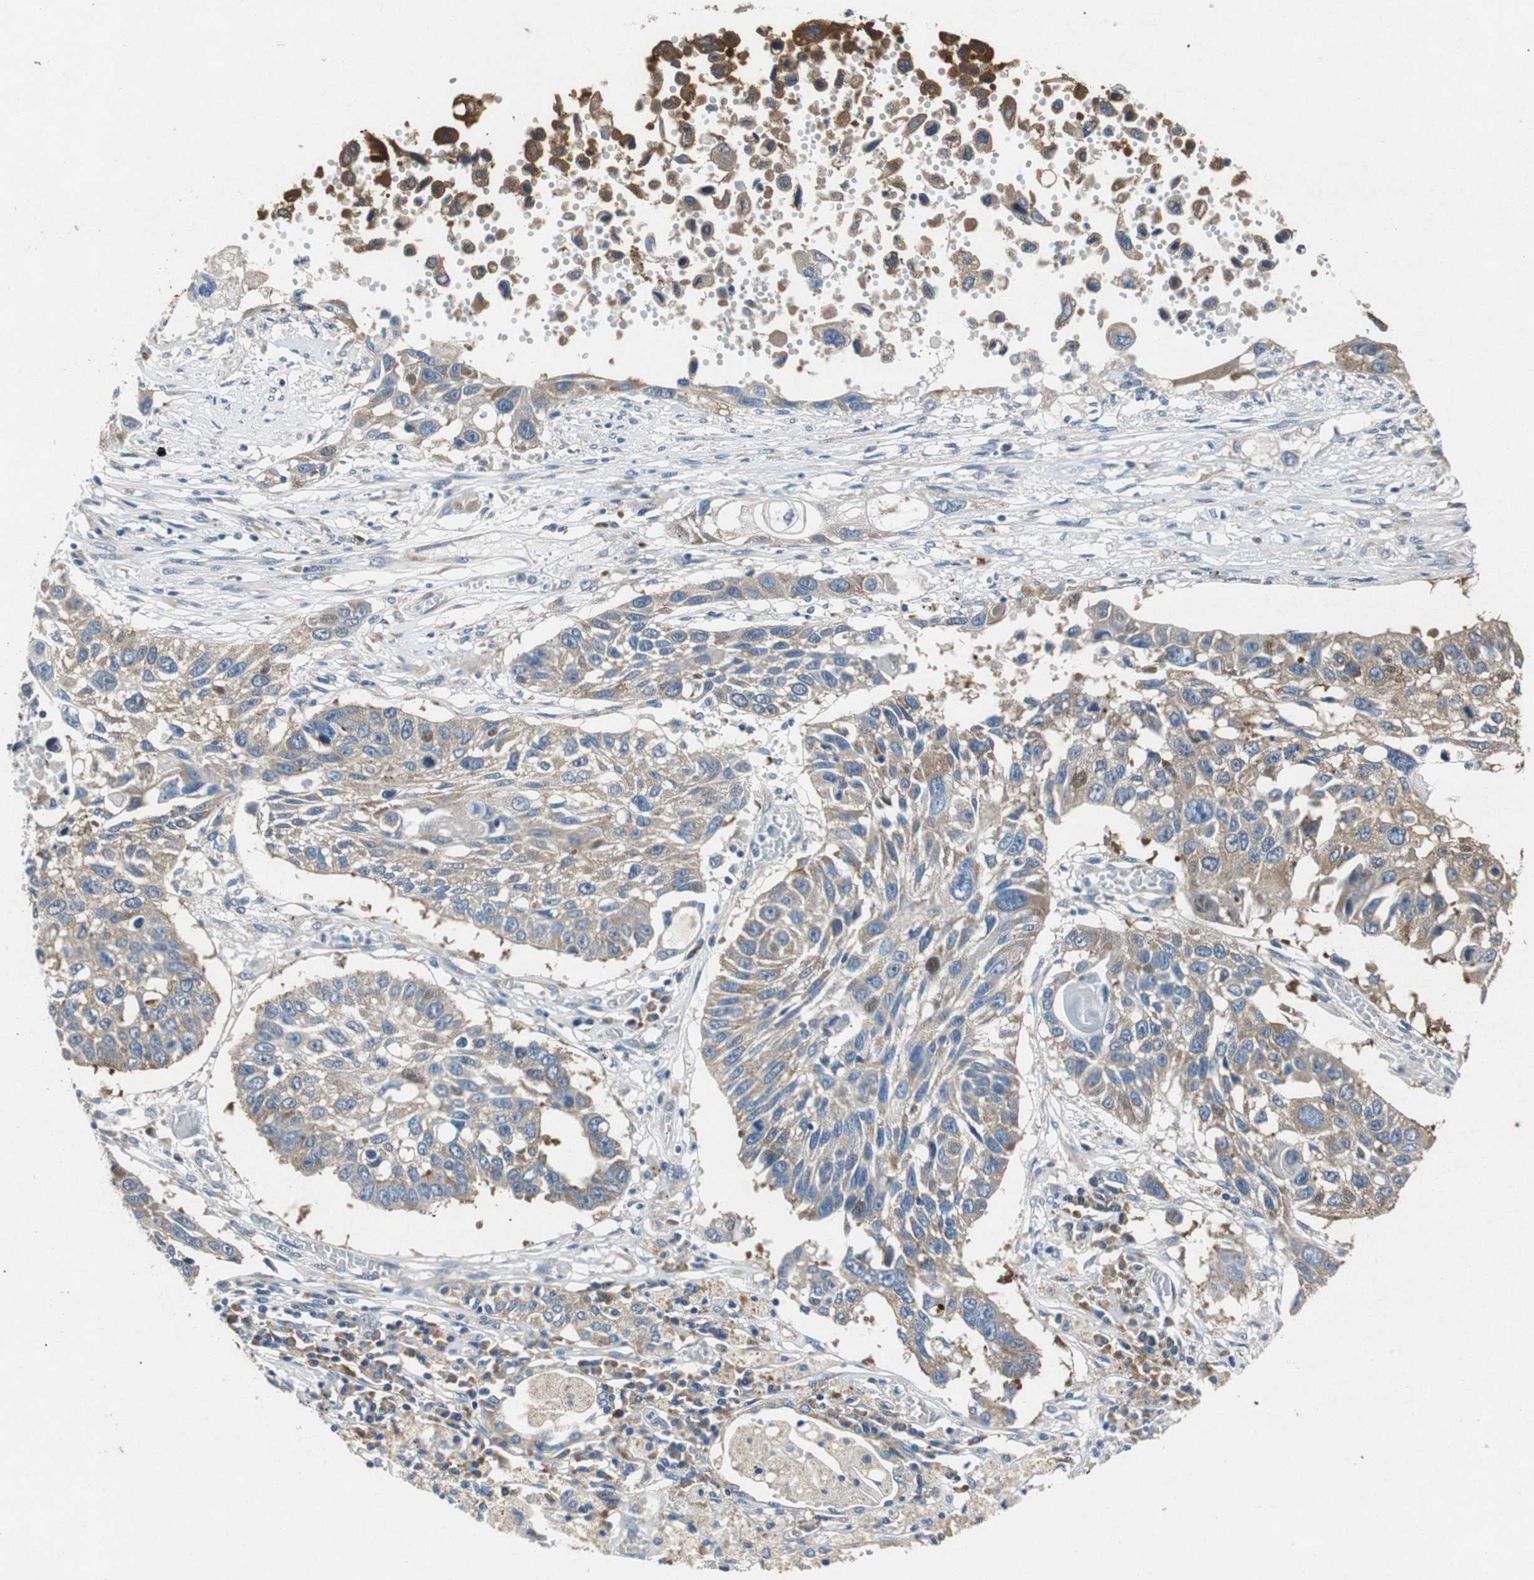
{"staining": {"intensity": "weak", "quantity": ">75%", "location": "cytoplasmic/membranous"}, "tissue": "lung cancer", "cell_type": "Tumor cells", "image_type": "cancer", "snomed": [{"axis": "morphology", "description": "Squamous cell carcinoma, NOS"}, {"axis": "topography", "description": "Lung"}], "caption": "High-power microscopy captured an immunohistochemistry (IHC) photomicrograph of lung cancer (squamous cell carcinoma), revealing weak cytoplasmic/membranous expression in approximately >75% of tumor cells.", "gene": "RPL35", "patient": {"sex": "male", "age": 71}}